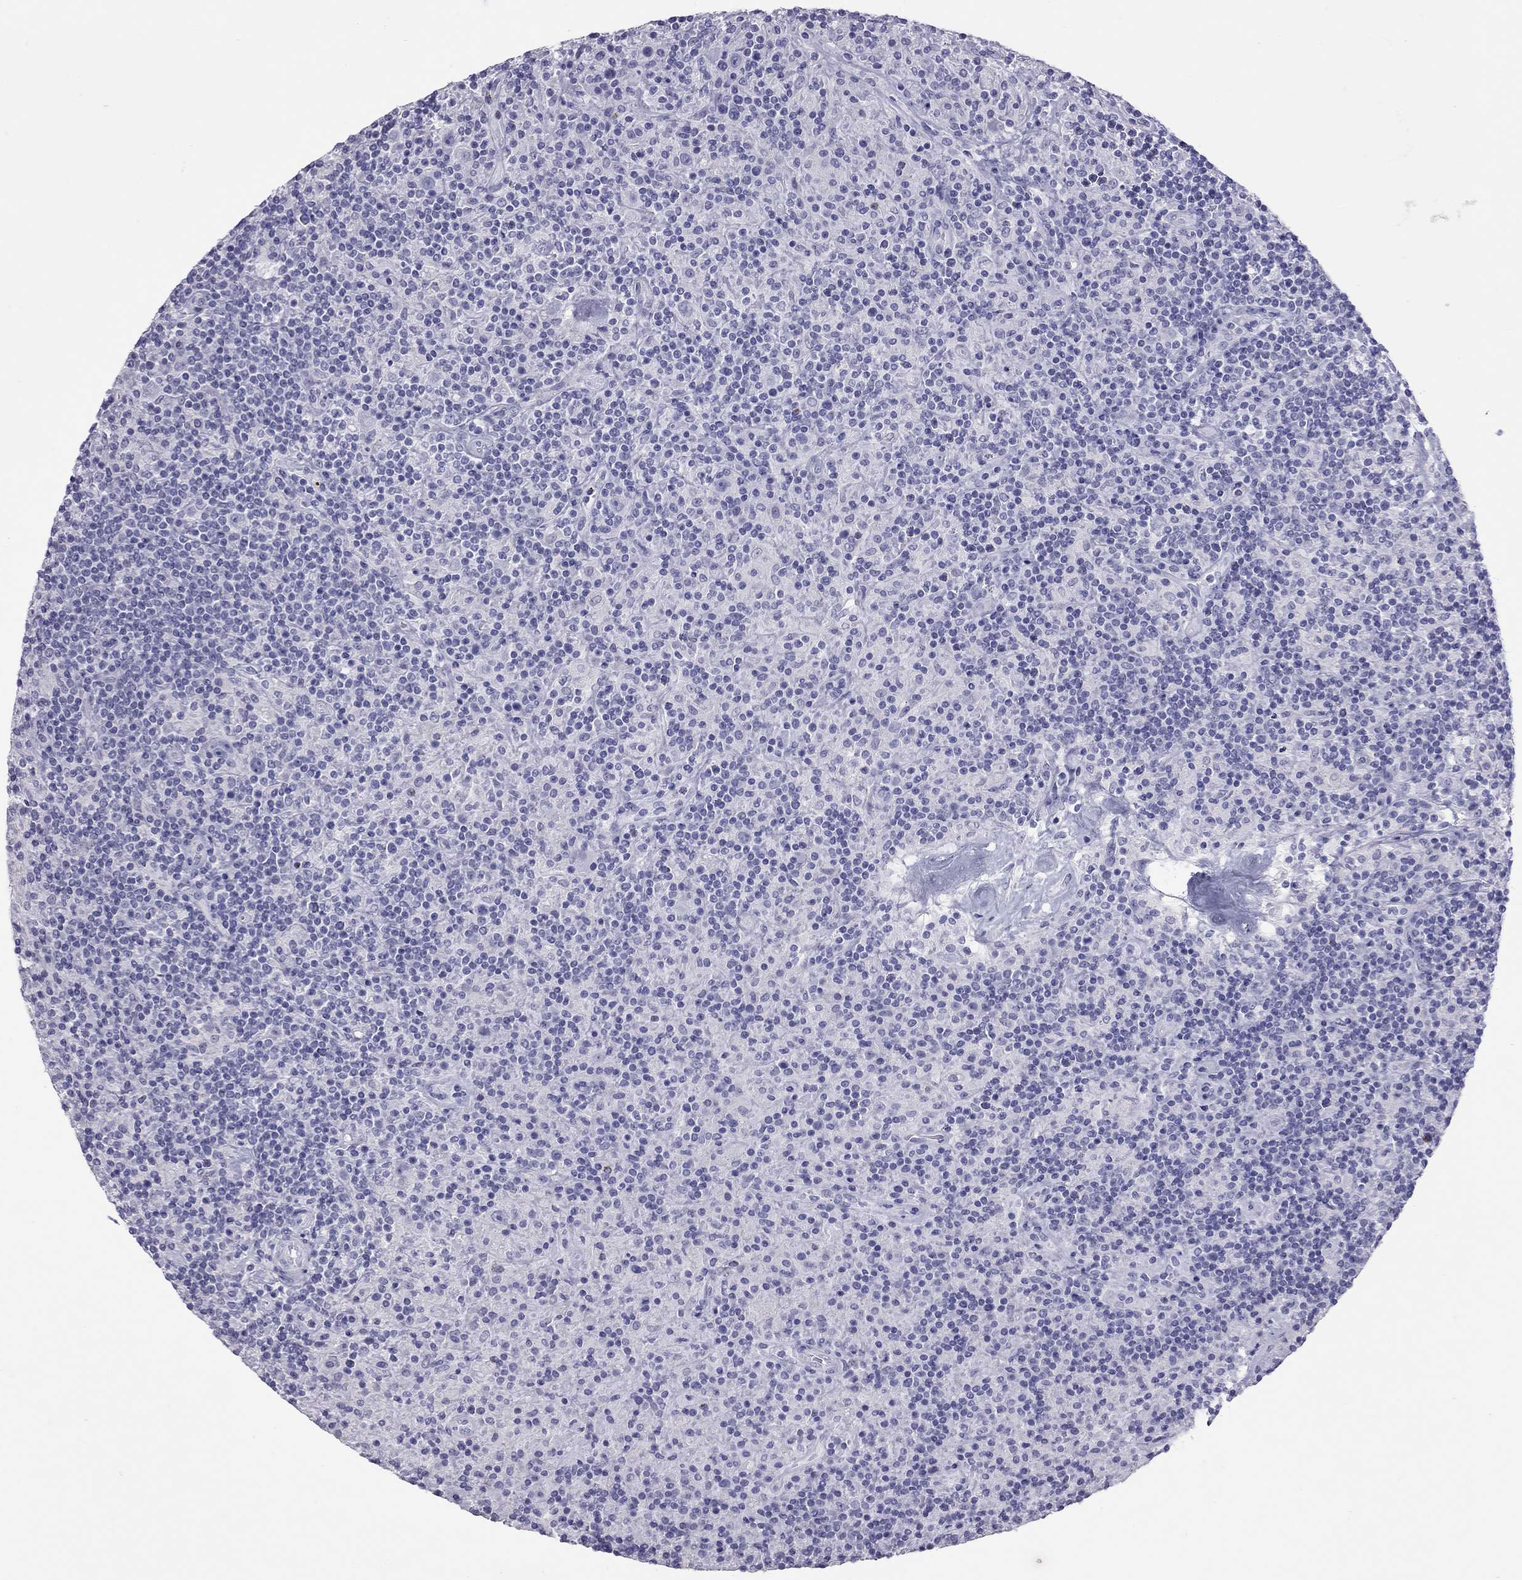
{"staining": {"intensity": "negative", "quantity": "none", "location": "none"}, "tissue": "lymphoma", "cell_type": "Tumor cells", "image_type": "cancer", "snomed": [{"axis": "morphology", "description": "Hodgkin's disease, NOS"}, {"axis": "topography", "description": "Lymph node"}], "caption": "Tumor cells show no significant protein positivity in lymphoma.", "gene": "STAG3", "patient": {"sex": "male", "age": 70}}